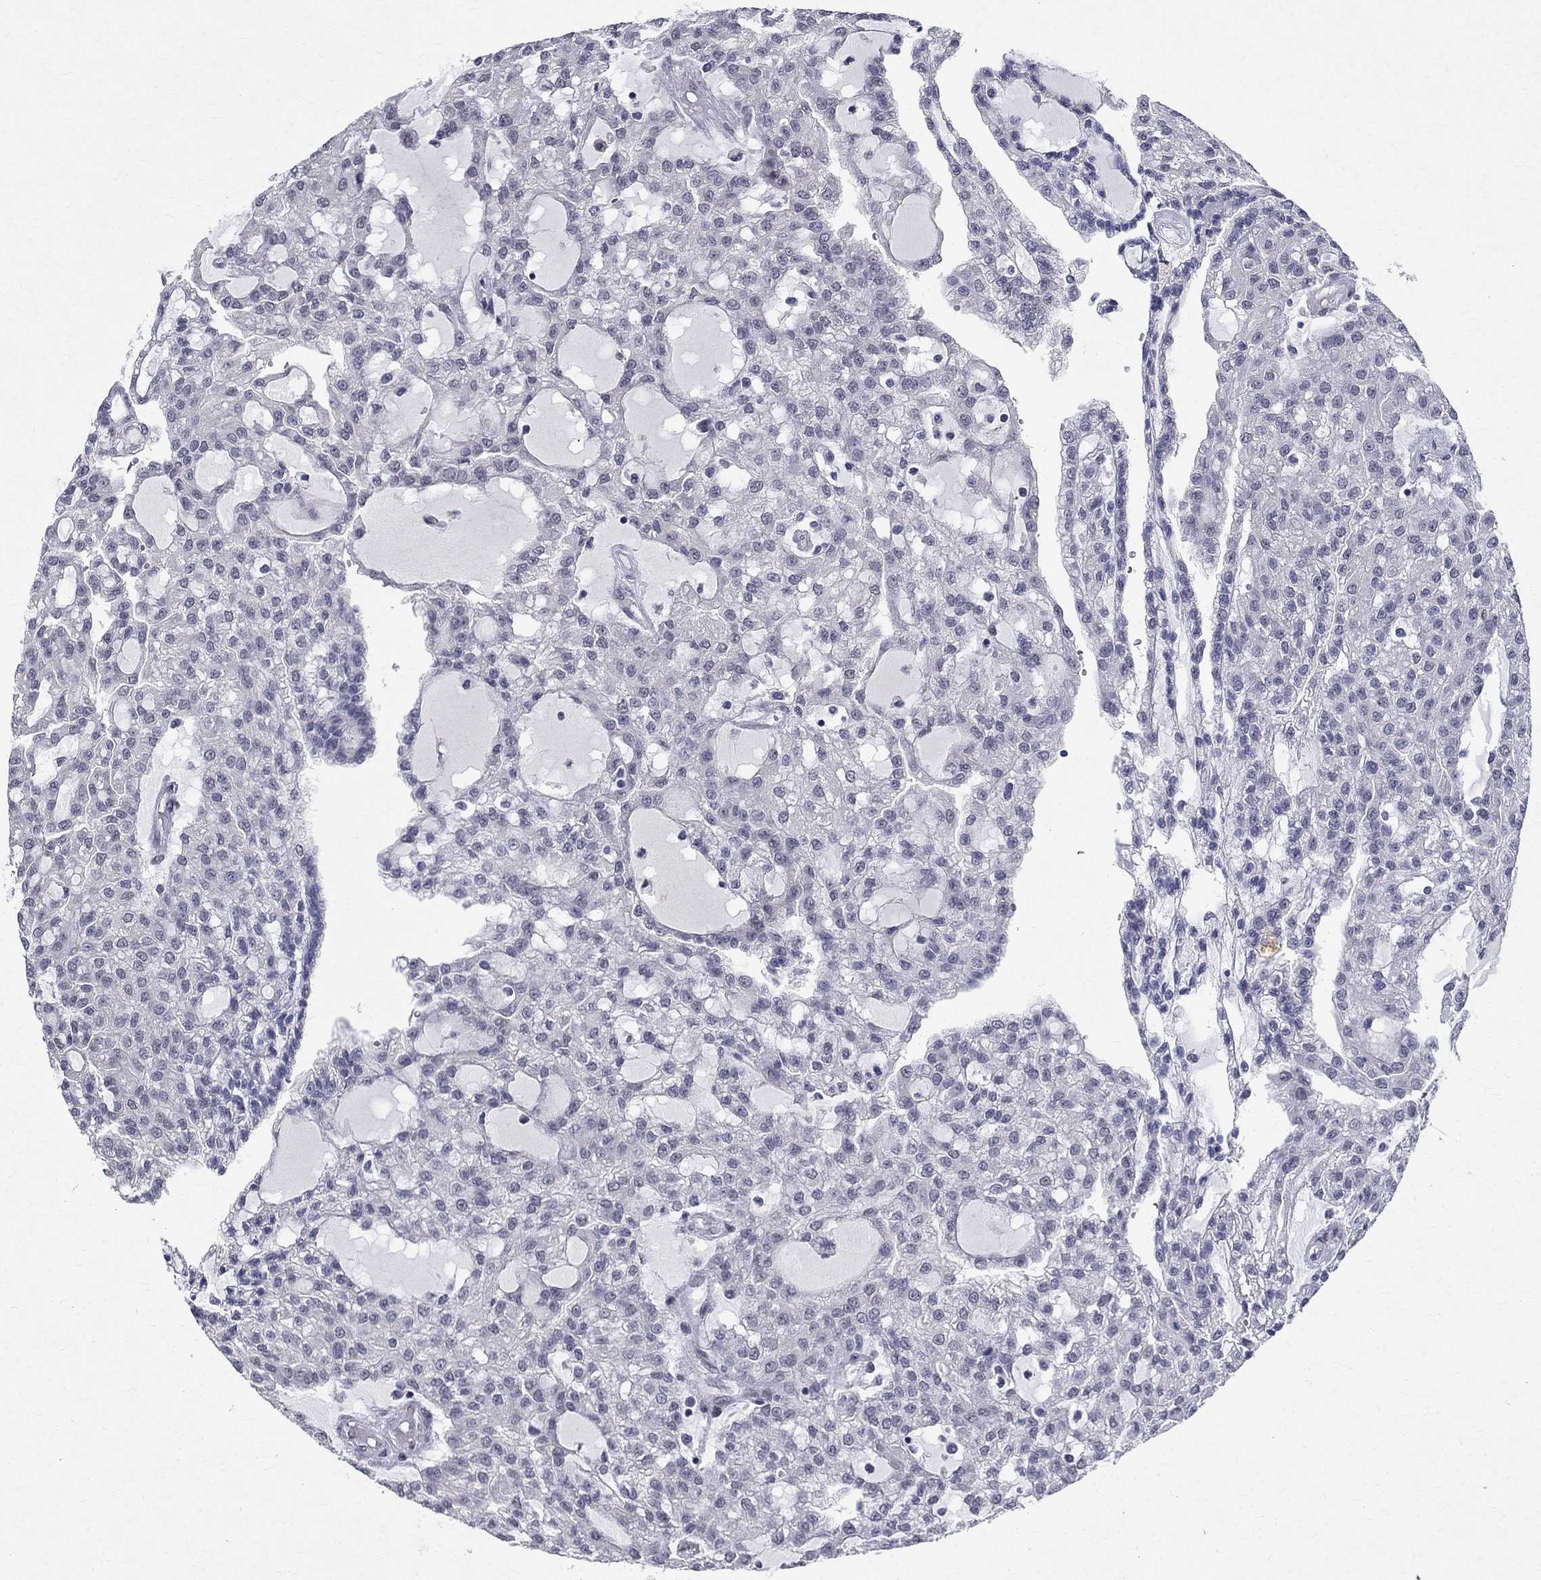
{"staining": {"intensity": "negative", "quantity": "none", "location": "none"}, "tissue": "renal cancer", "cell_type": "Tumor cells", "image_type": "cancer", "snomed": [{"axis": "morphology", "description": "Adenocarcinoma, NOS"}, {"axis": "topography", "description": "Kidney"}], "caption": "The immunohistochemistry (IHC) photomicrograph has no significant positivity in tumor cells of renal cancer (adenocarcinoma) tissue. (Stains: DAB immunohistochemistry (IHC) with hematoxylin counter stain, Microscopy: brightfield microscopy at high magnification).", "gene": "RBFOX1", "patient": {"sex": "male", "age": 63}}